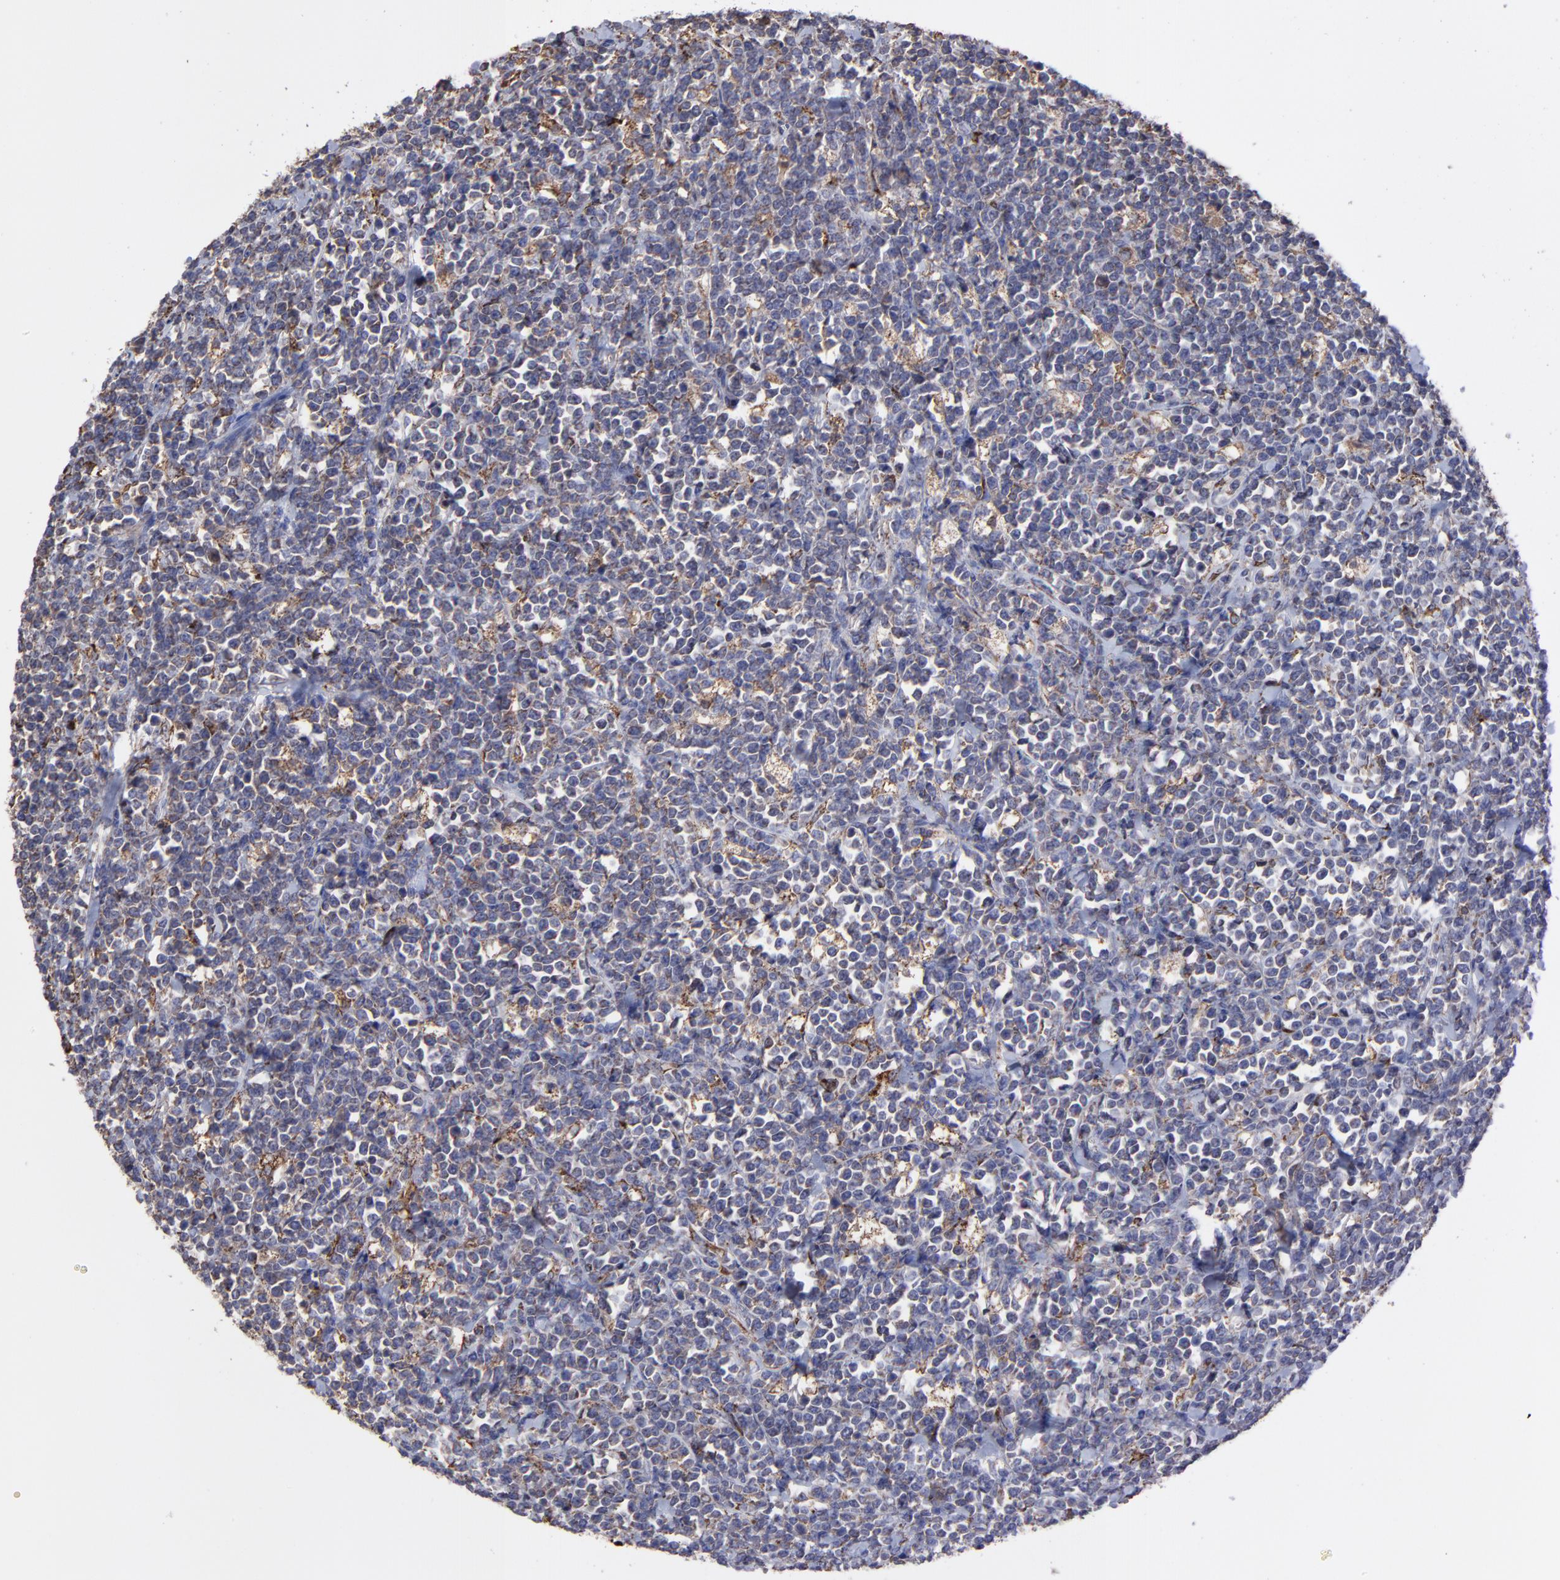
{"staining": {"intensity": "weak", "quantity": "25%-75%", "location": "cytoplasmic/membranous"}, "tissue": "lymphoma", "cell_type": "Tumor cells", "image_type": "cancer", "snomed": [{"axis": "morphology", "description": "Malignant lymphoma, non-Hodgkin's type, High grade"}, {"axis": "topography", "description": "Small intestine"}, {"axis": "topography", "description": "Colon"}], "caption": "This image shows immunohistochemistry (IHC) staining of human malignant lymphoma, non-Hodgkin's type (high-grade), with low weak cytoplasmic/membranous staining in approximately 25%-75% of tumor cells.", "gene": "PFKM", "patient": {"sex": "male", "age": 8}}